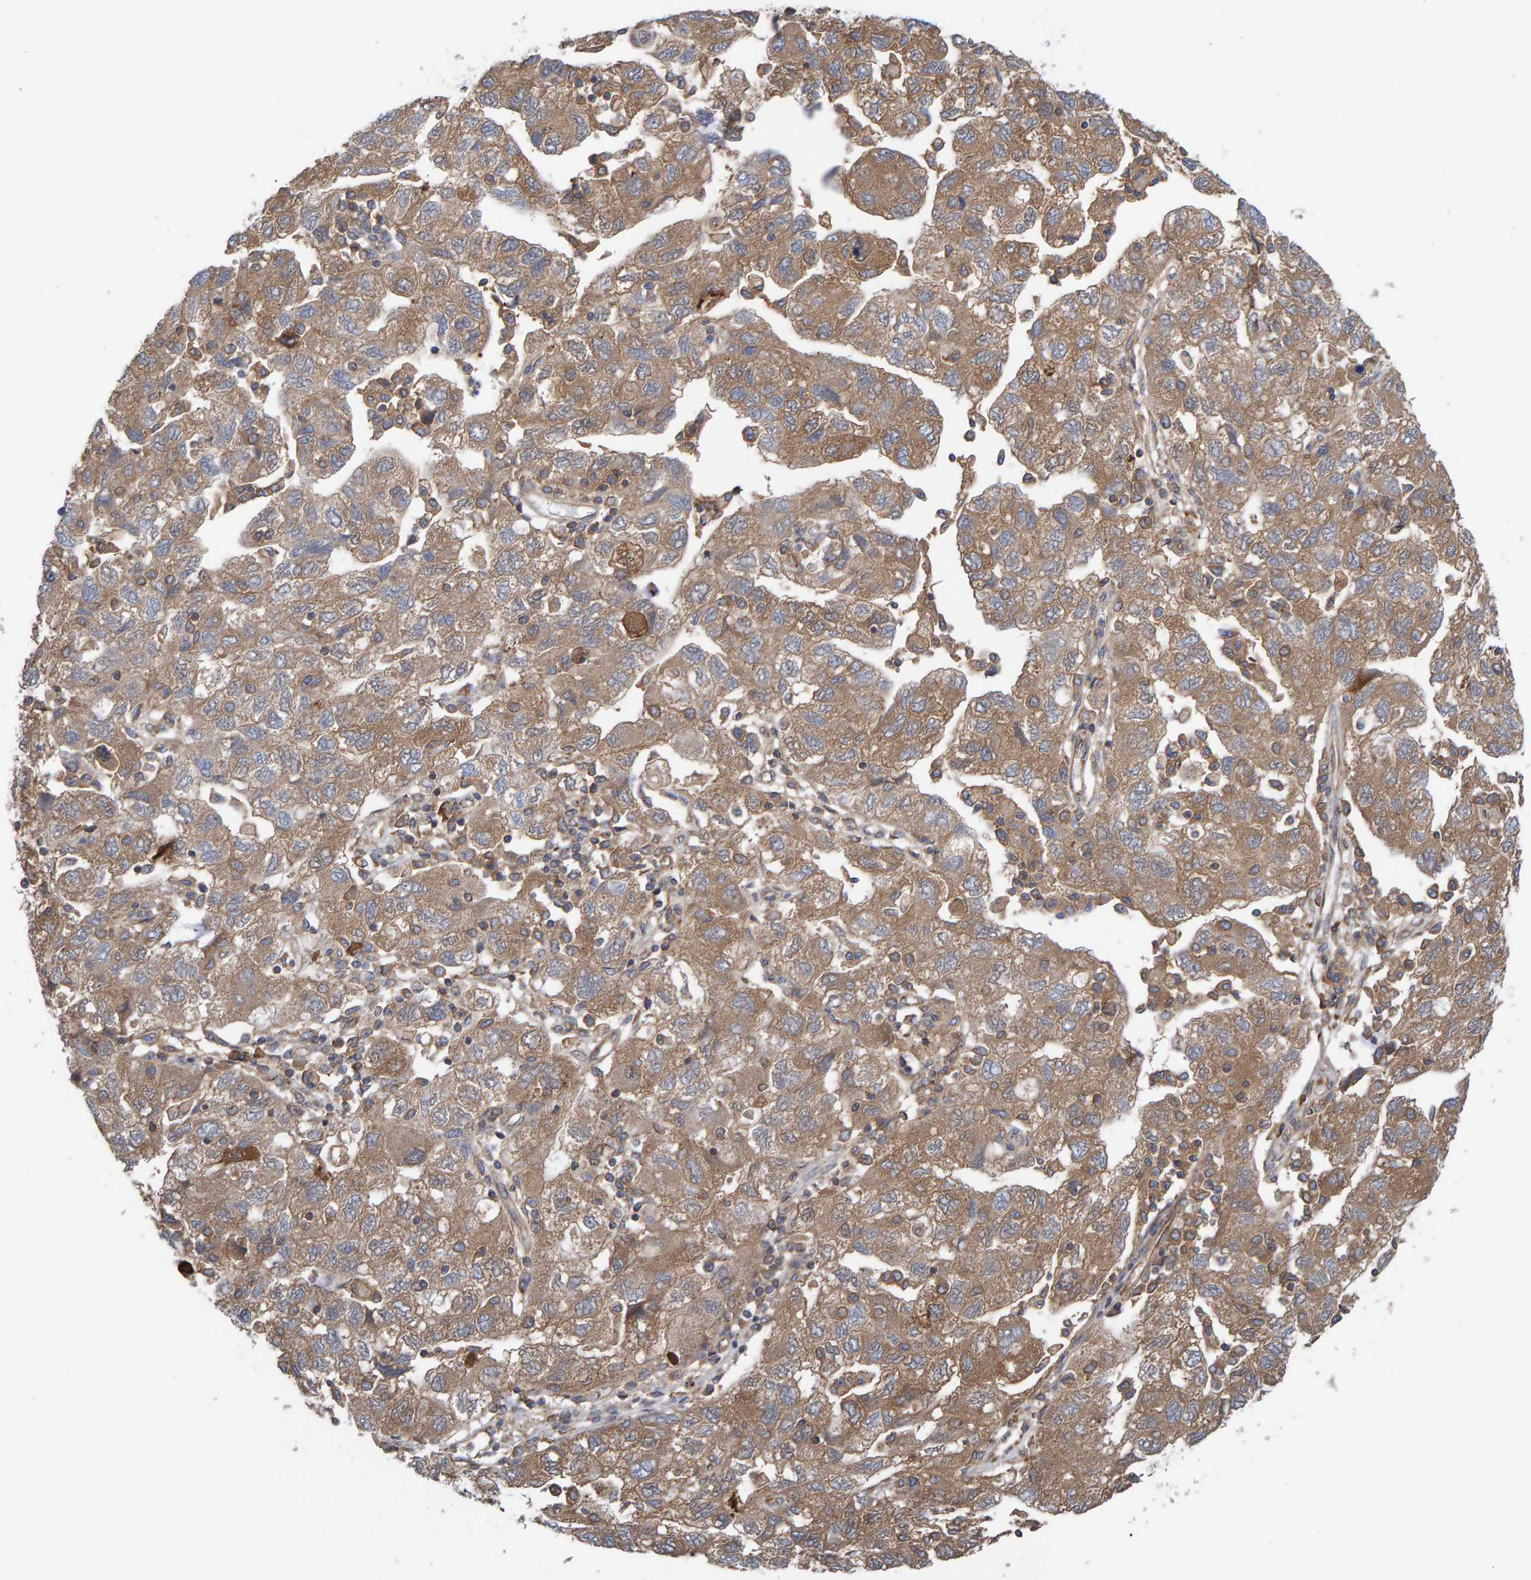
{"staining": {"intensity": "moderate", "quantity": ">75%", "location": "cytoplasmic/membranous"}, "tissue": "ovarian cancer", "cell_type": "Tumor cells", "image_type": "cancer", "snomed": [{"axis": "morphology", "description": "Carcinoma, NOS"}, {"axis": "morphology", "description": "Cystadenocarcinoma, serous, NOS"}, {"axis": "topography", "description": "Ovary"}], "caption": "This is an image of IHC staining of ovarian cancer, which shows moderate positivity in the cytoplasmic/membranous of tumor cells.", "gene": "LRSAM1", "patient": {"sex": "female", "age": 69}}